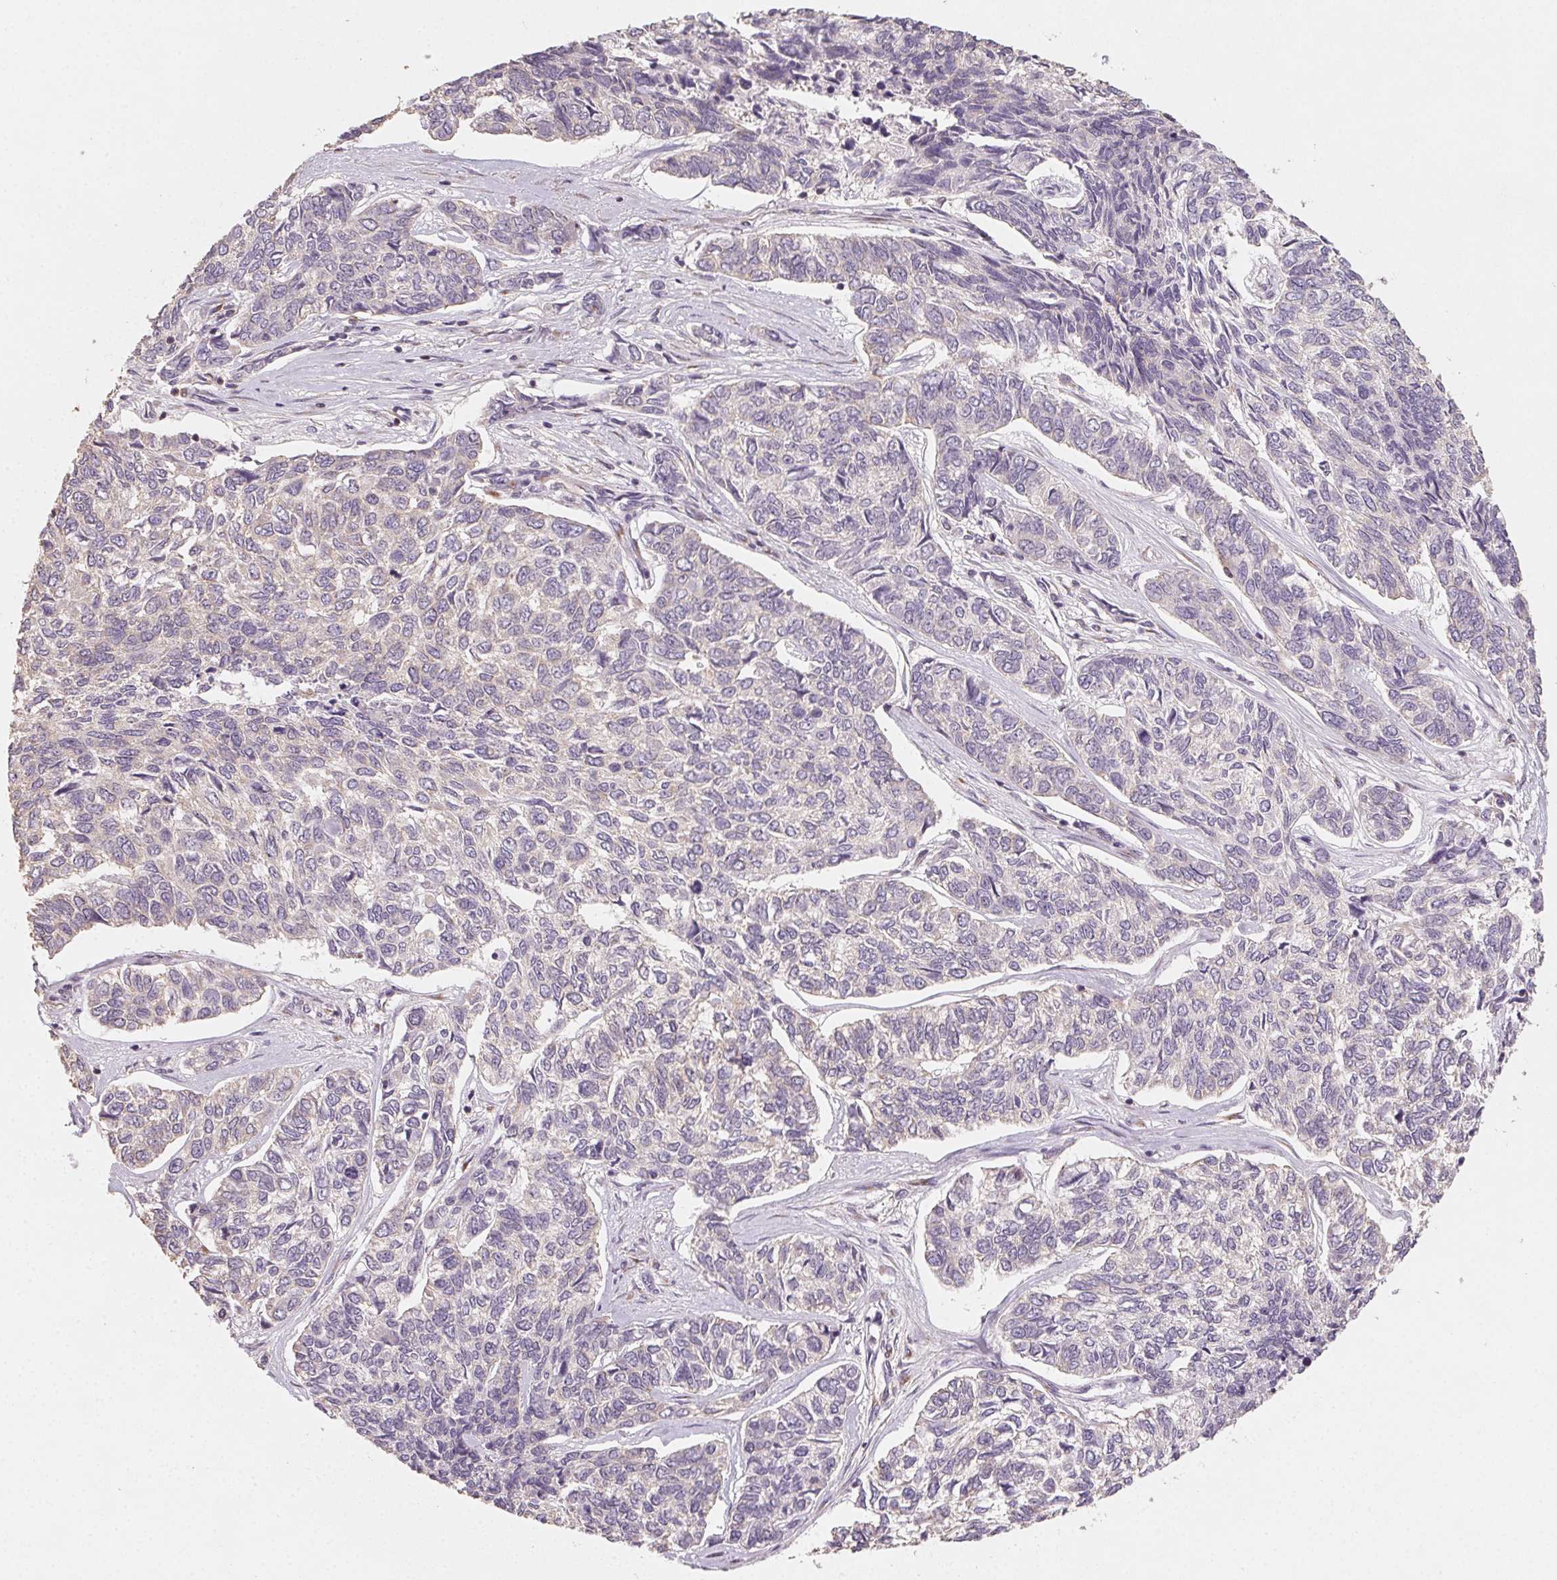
{"staining": {"intensity": "negative", "quantity": "none", "location": "none"}, "tissue": "skin cancer", "cell_type": "Tumor cells", "image_type": "cancer", "snomed": [{"axis": "morphology", "description": "Basal cell carcinoma"}, {"axis": "topography", "description": "Skin"}], "caption": "Micrograph shows no protein staining in tumor cells of skin cancer (basal cell carcinoma) tissue.", "gene": "AP1S1", "patient": {"sex": "female", "age": 65}}